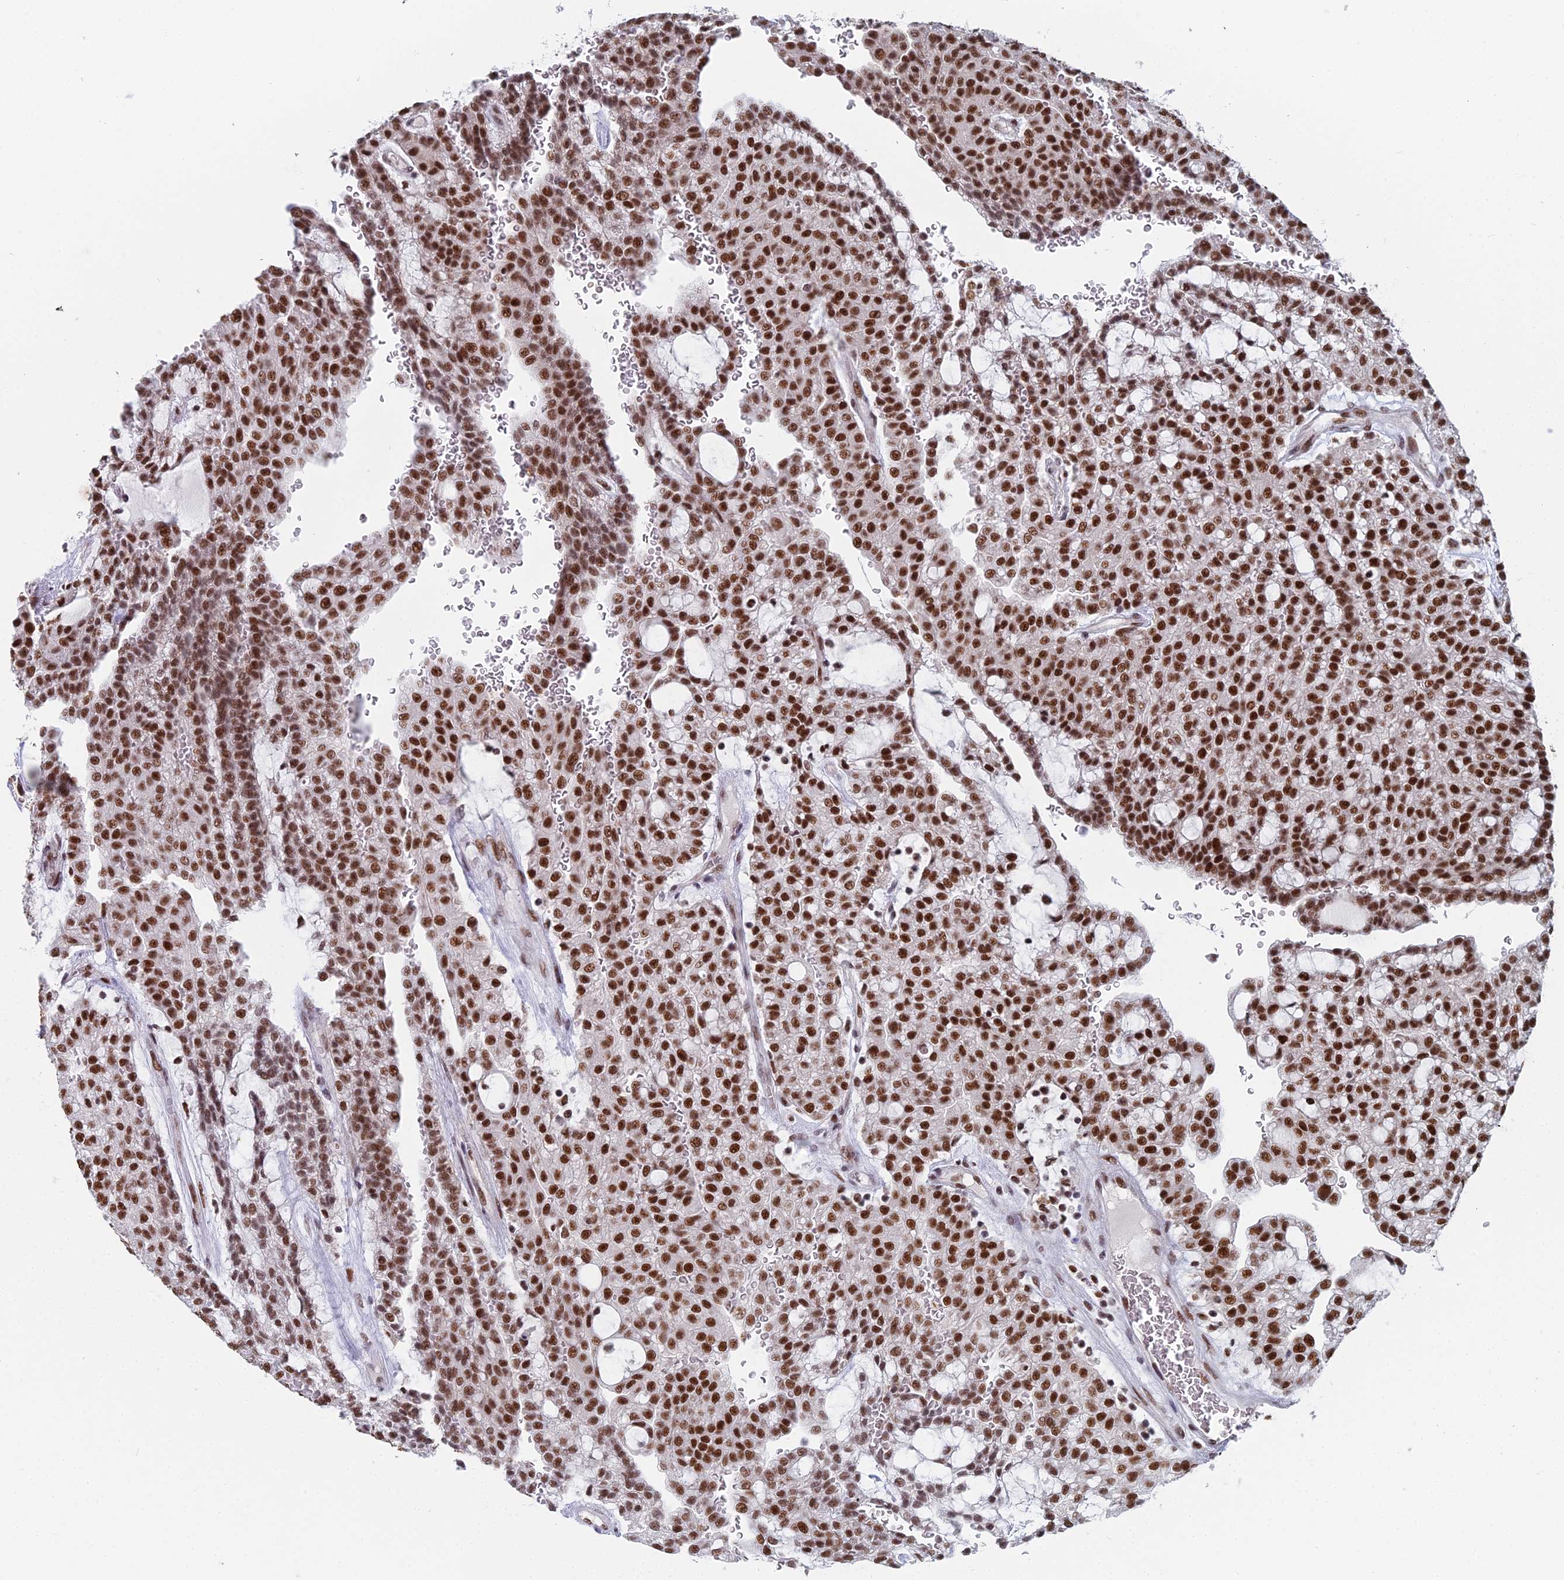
{"staining": {"intensity": "strong", "quantity": ">75%", "location": "nuclear"}, "tissue": "renal cancer", "cell_type": "Tumor cells", "image_type": "cancer", "snomed": [{"axis": "morphology", "description": "Adenocarcinoma, NOS"}, {"axis": "topography", "description": "Kidney"}], "caption": "Immunohistochemistry (IHC) histopathology image of neoplastic tissue: renal adenocarcinoma stained using immunohistochemistry (IHC) displays high levels of strong protein expression localized specifically in the nuclear of tumor cells, appearing as a nuclear brown color.", "gene": "SF3B3", "patient": {"sex": "male", "age": 63}}